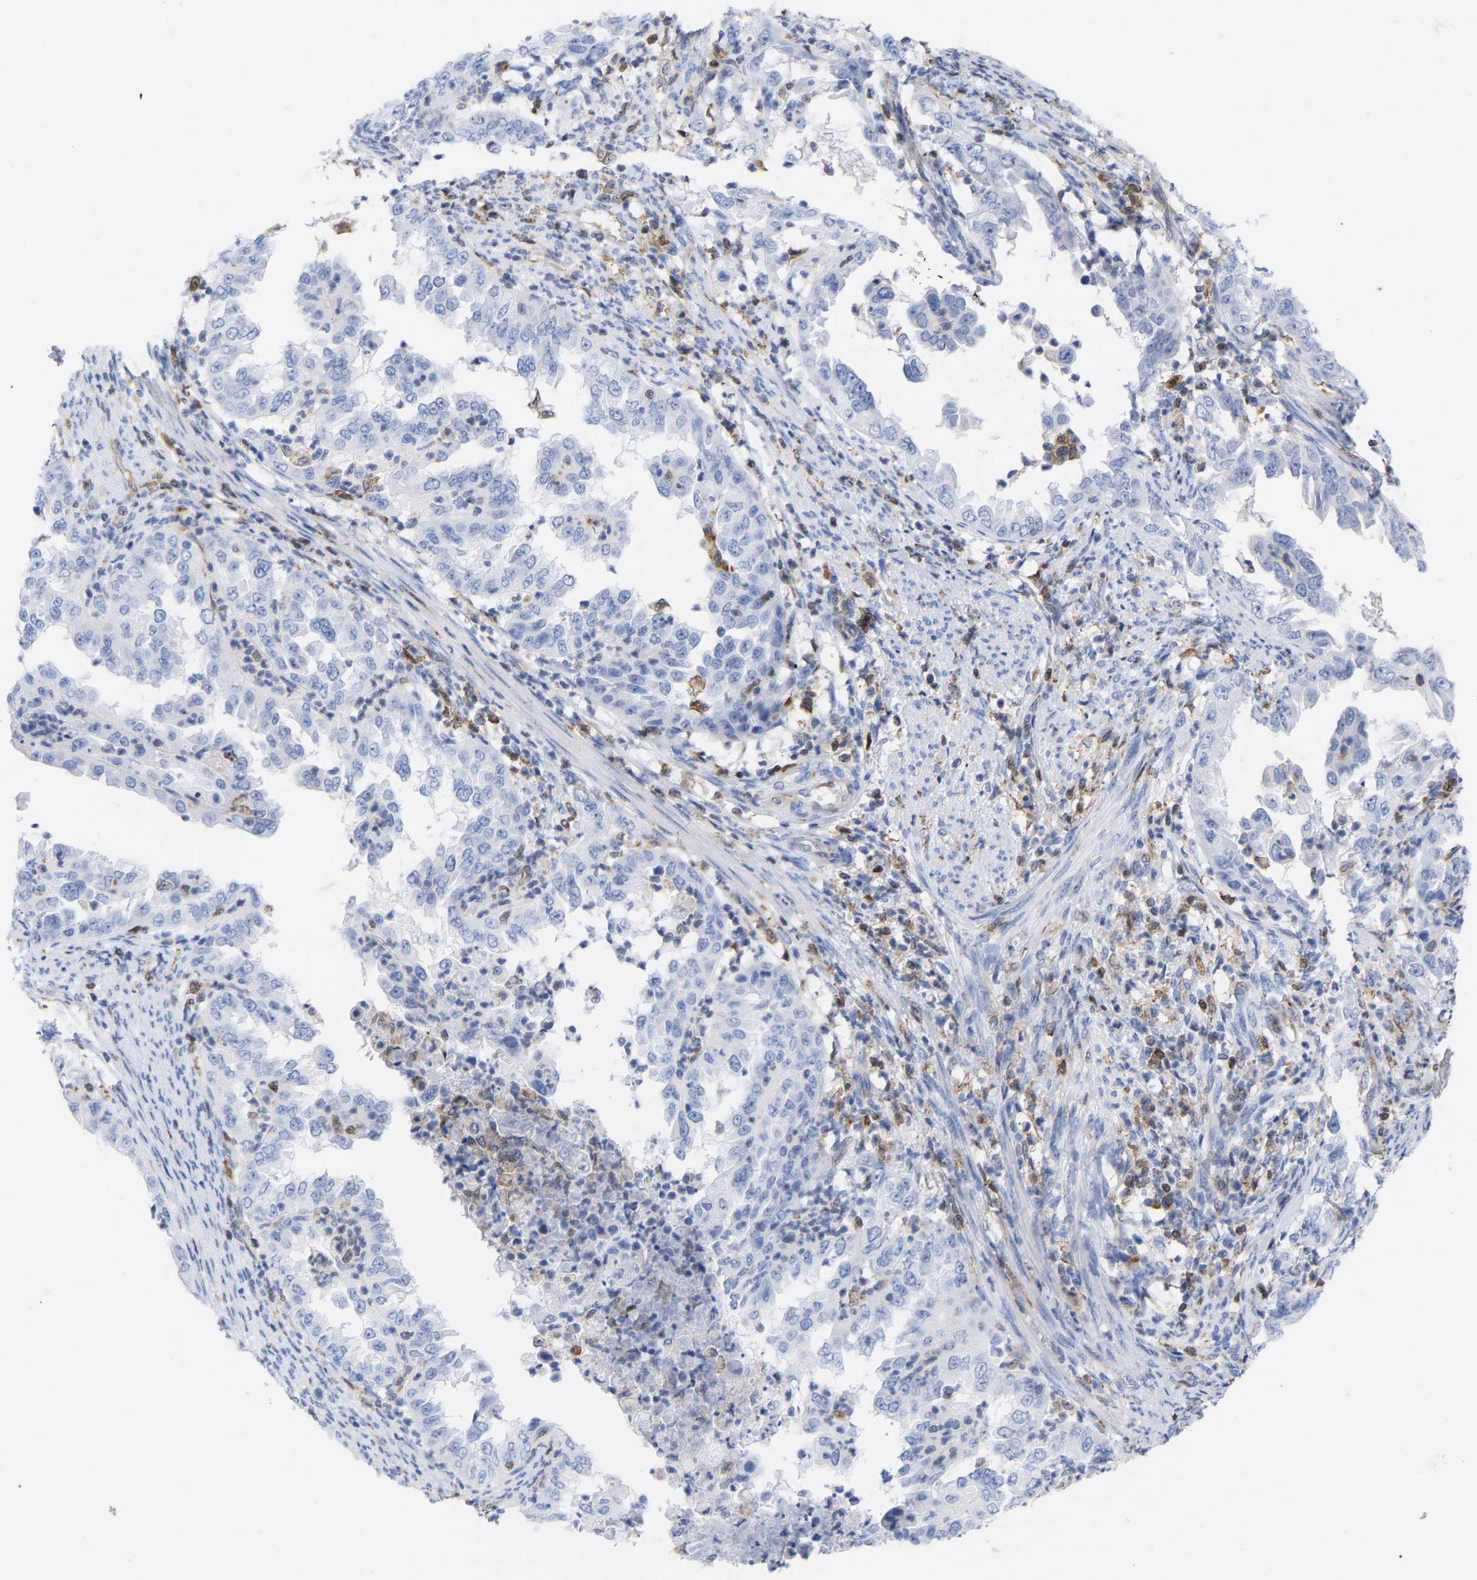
{"staining": {"intensity": "negative", "quantity": "none", "location": "none"}, "tissue": "endometrial cancer", "cell_type": "Tumor cells", "image_type": "cancer", "snomed": [{"axis": "morphology", "description": "Adenocarcinoma, NOS"}, {"axis": "topography", "description": "Endometrium"}], "caption": "High power microscopy photomicrograph of an immunohistochemistry (IHC) photomicrograph of adenocarcinoma (endometrial), revealing no significant staining in tumor cells.", "gene": "GIMAP4", "patient": {"sex": "female", "age": 85}}